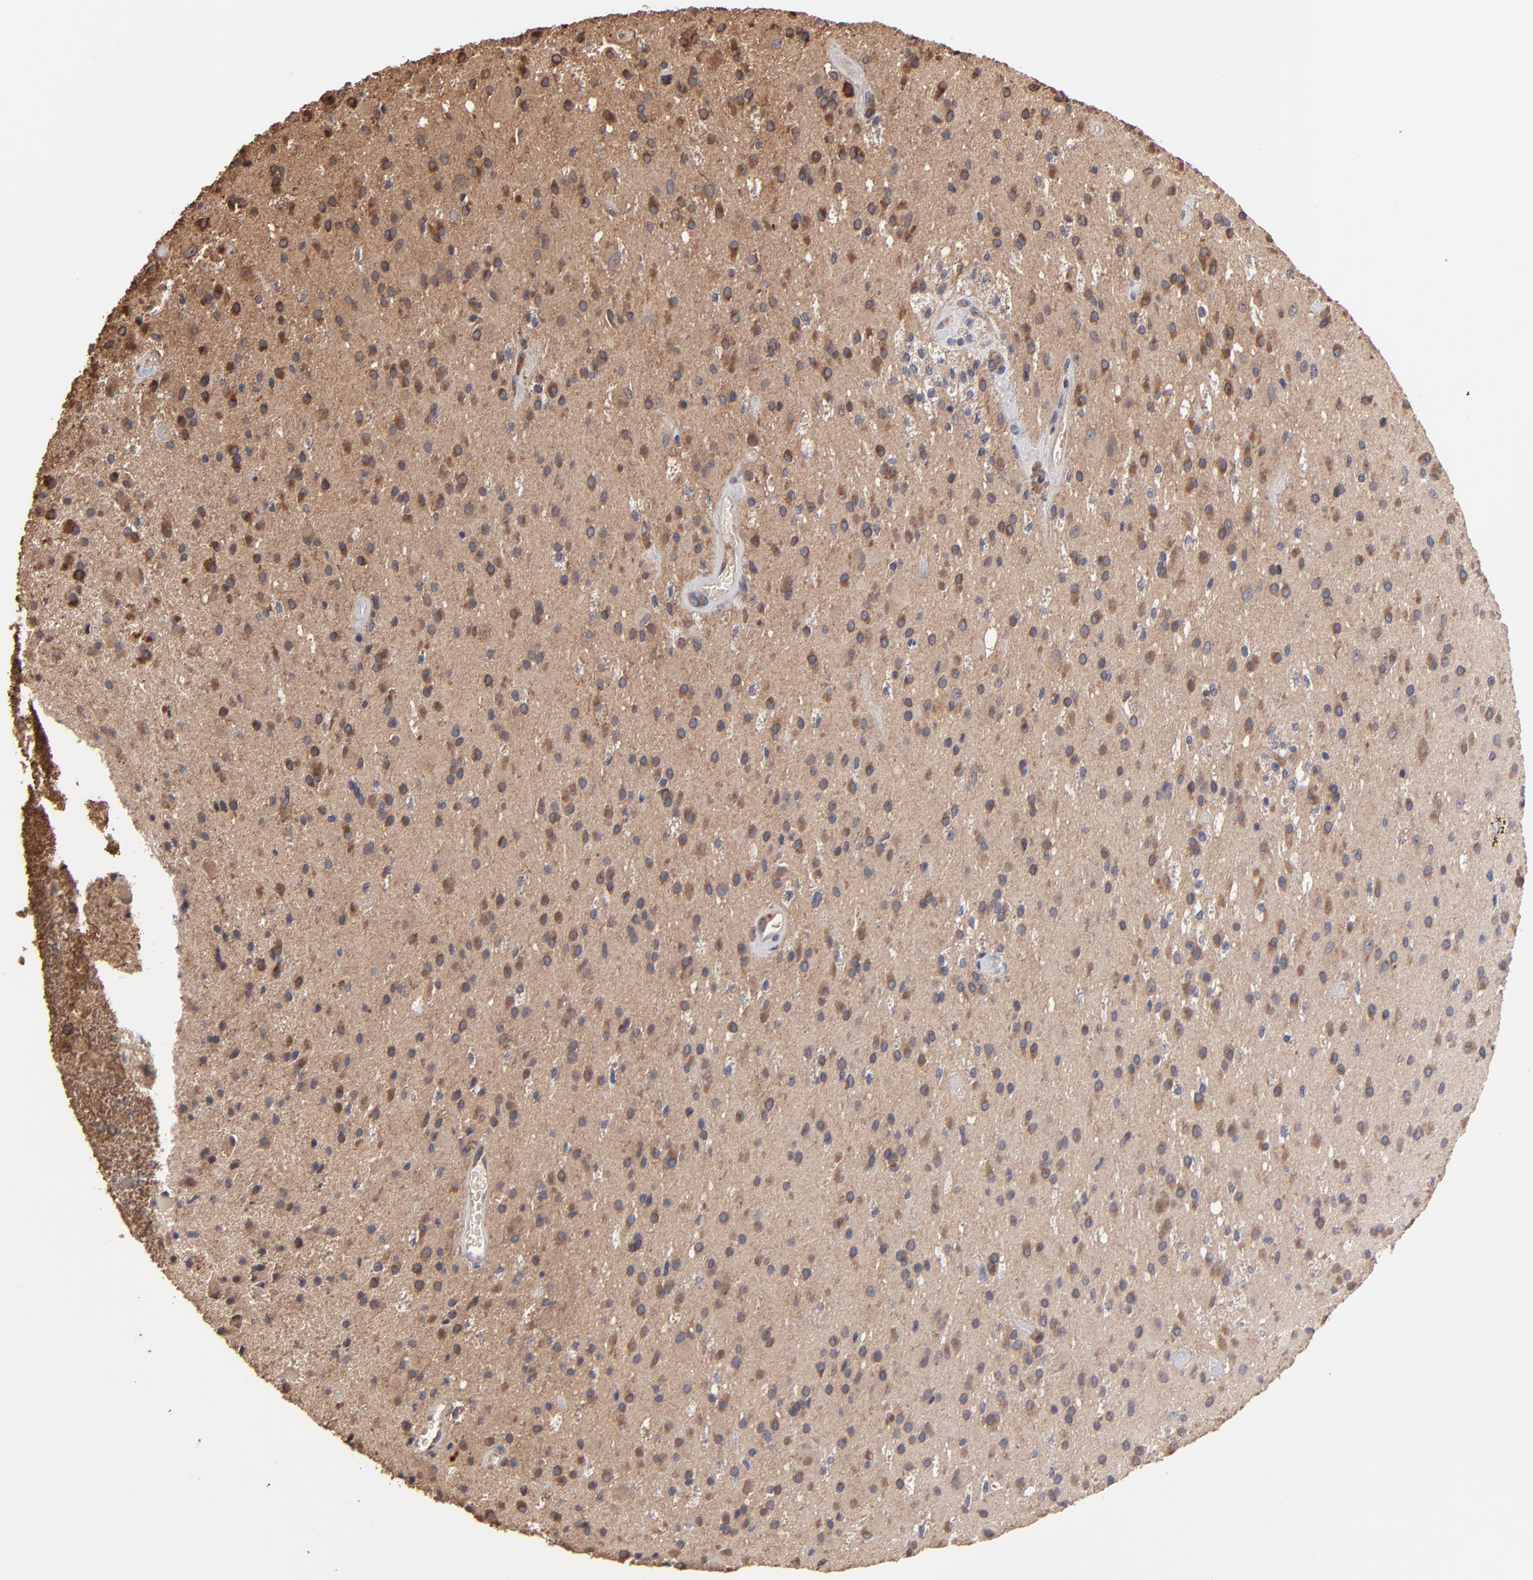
{"staining": {"intensity": "moderate", "quantity": ">75%", "location": "cytoplasmic/membranous"}, "tissue": "glioma", "cell_type": "Tumor cells", "image_type": "cancer", "snomed": [{"axis": "morphology", "description": "Glioma, malignant, Low grade"}, {"axis": "topography", "description": "Brain"}], "caption": "Immunohistochemical staining of human glioma reveals moderate cytoplasmic/membranous protein staining in about >75% of tumor cells. Using DAB (3,3'-diaminobenzidine) (brown) and hematoxylin (blue) stains, captured at high magnification using brightfield microscopy.", "gene": "CHL1", "patient": {"sex": "male", "age": 58}}